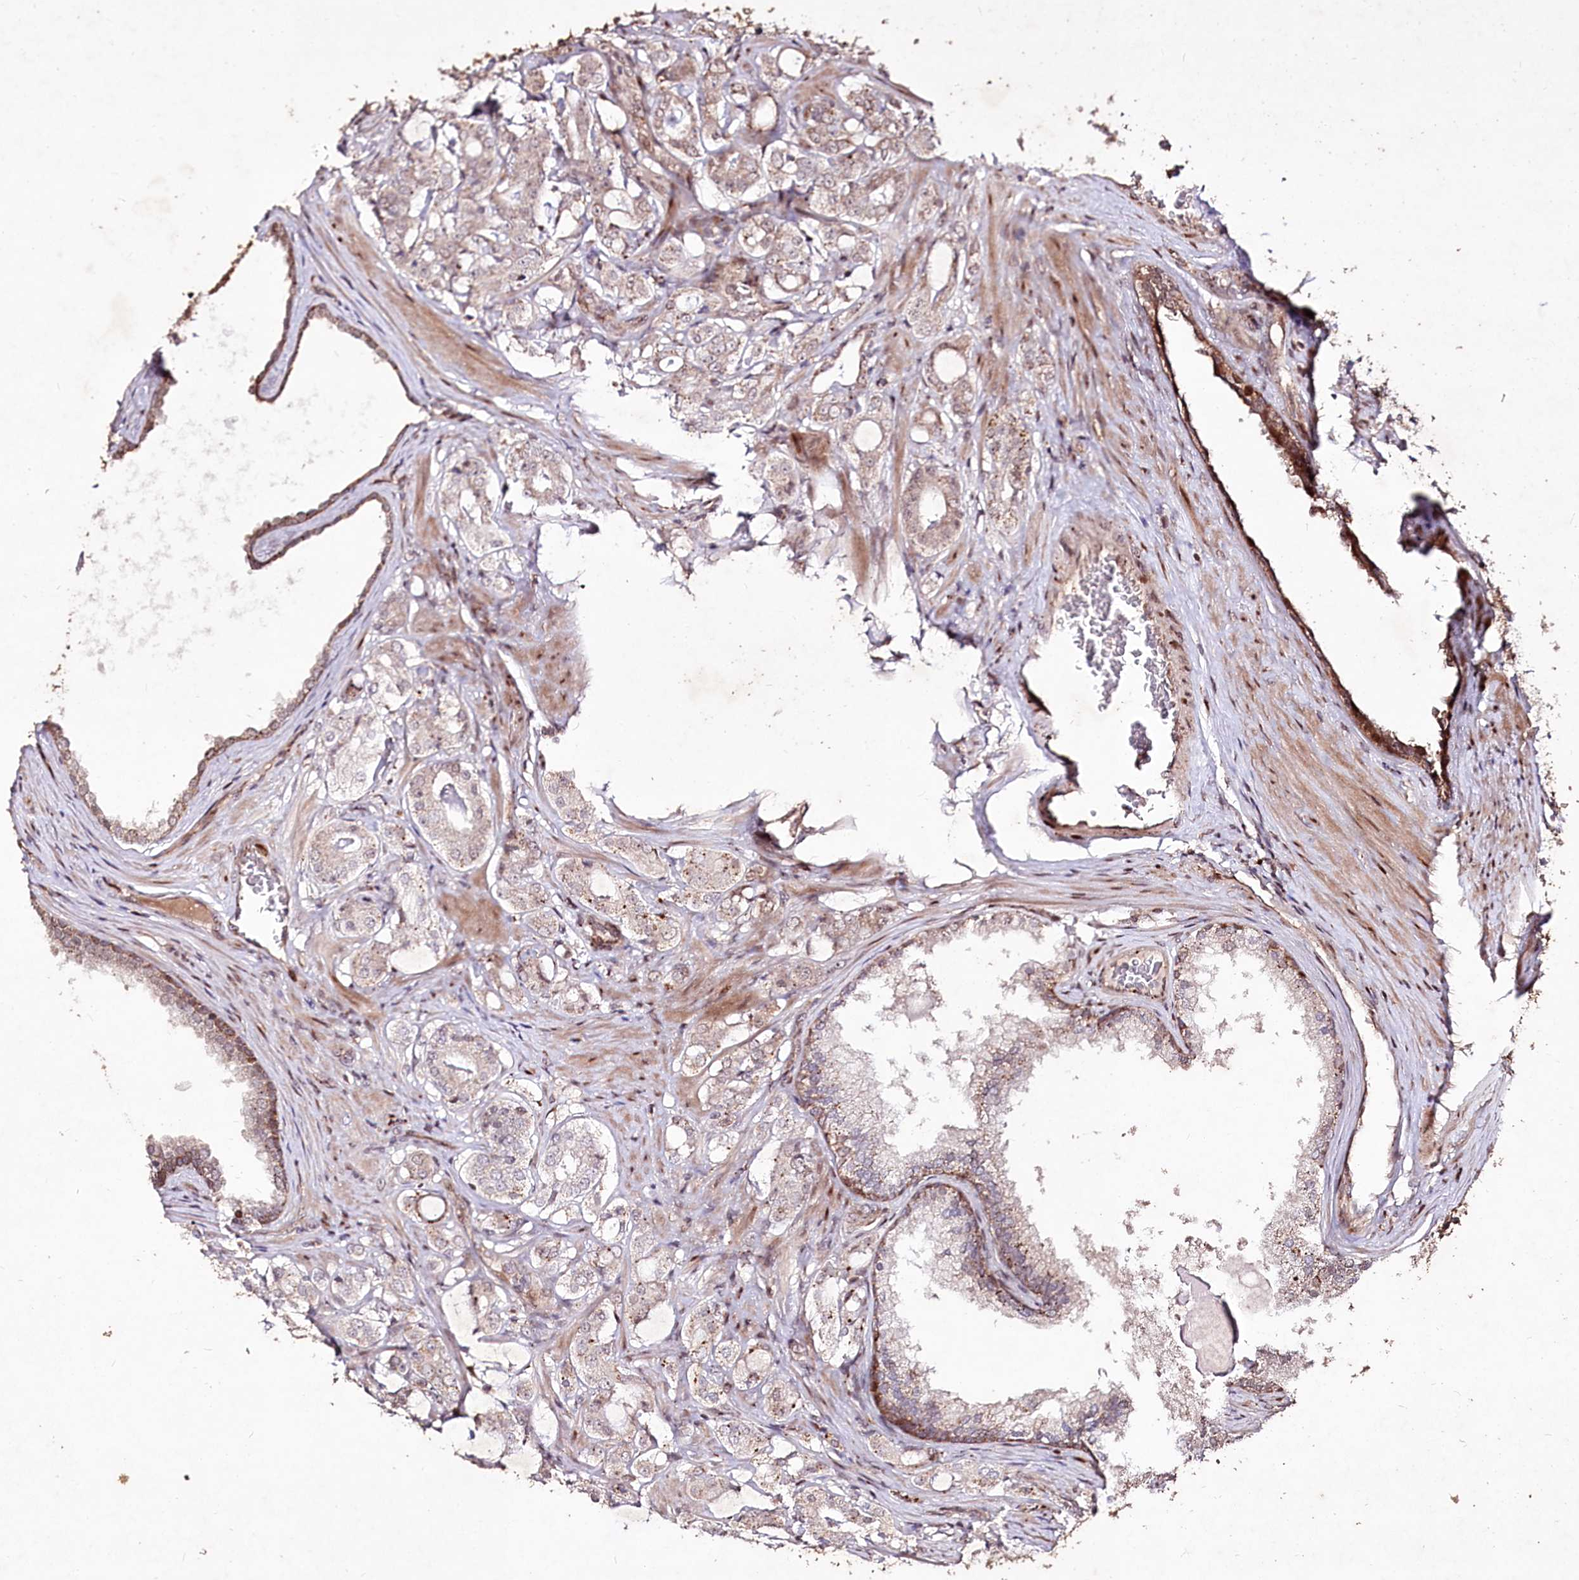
{"staining": {"intensity": "weak", "quantity": "<25%", "location": "cytoplasmic/membranous"}, "tissue": "prostate cancer", "cell_type": "Tumor cells", "image_type": "cancer", "snomed": [{"axis": "morphology", "description": "Adenocarcinoma, High grade"}, {"axis": "topography", "description": "Prostate"}], "caption": "Human prostate cancer (adenocarcinoma (high-grade)) stained for a protein using IHC displays no staining in tumor cells.", "gene": "CARD19", "patient": {"sex": "male", "age": 63}}